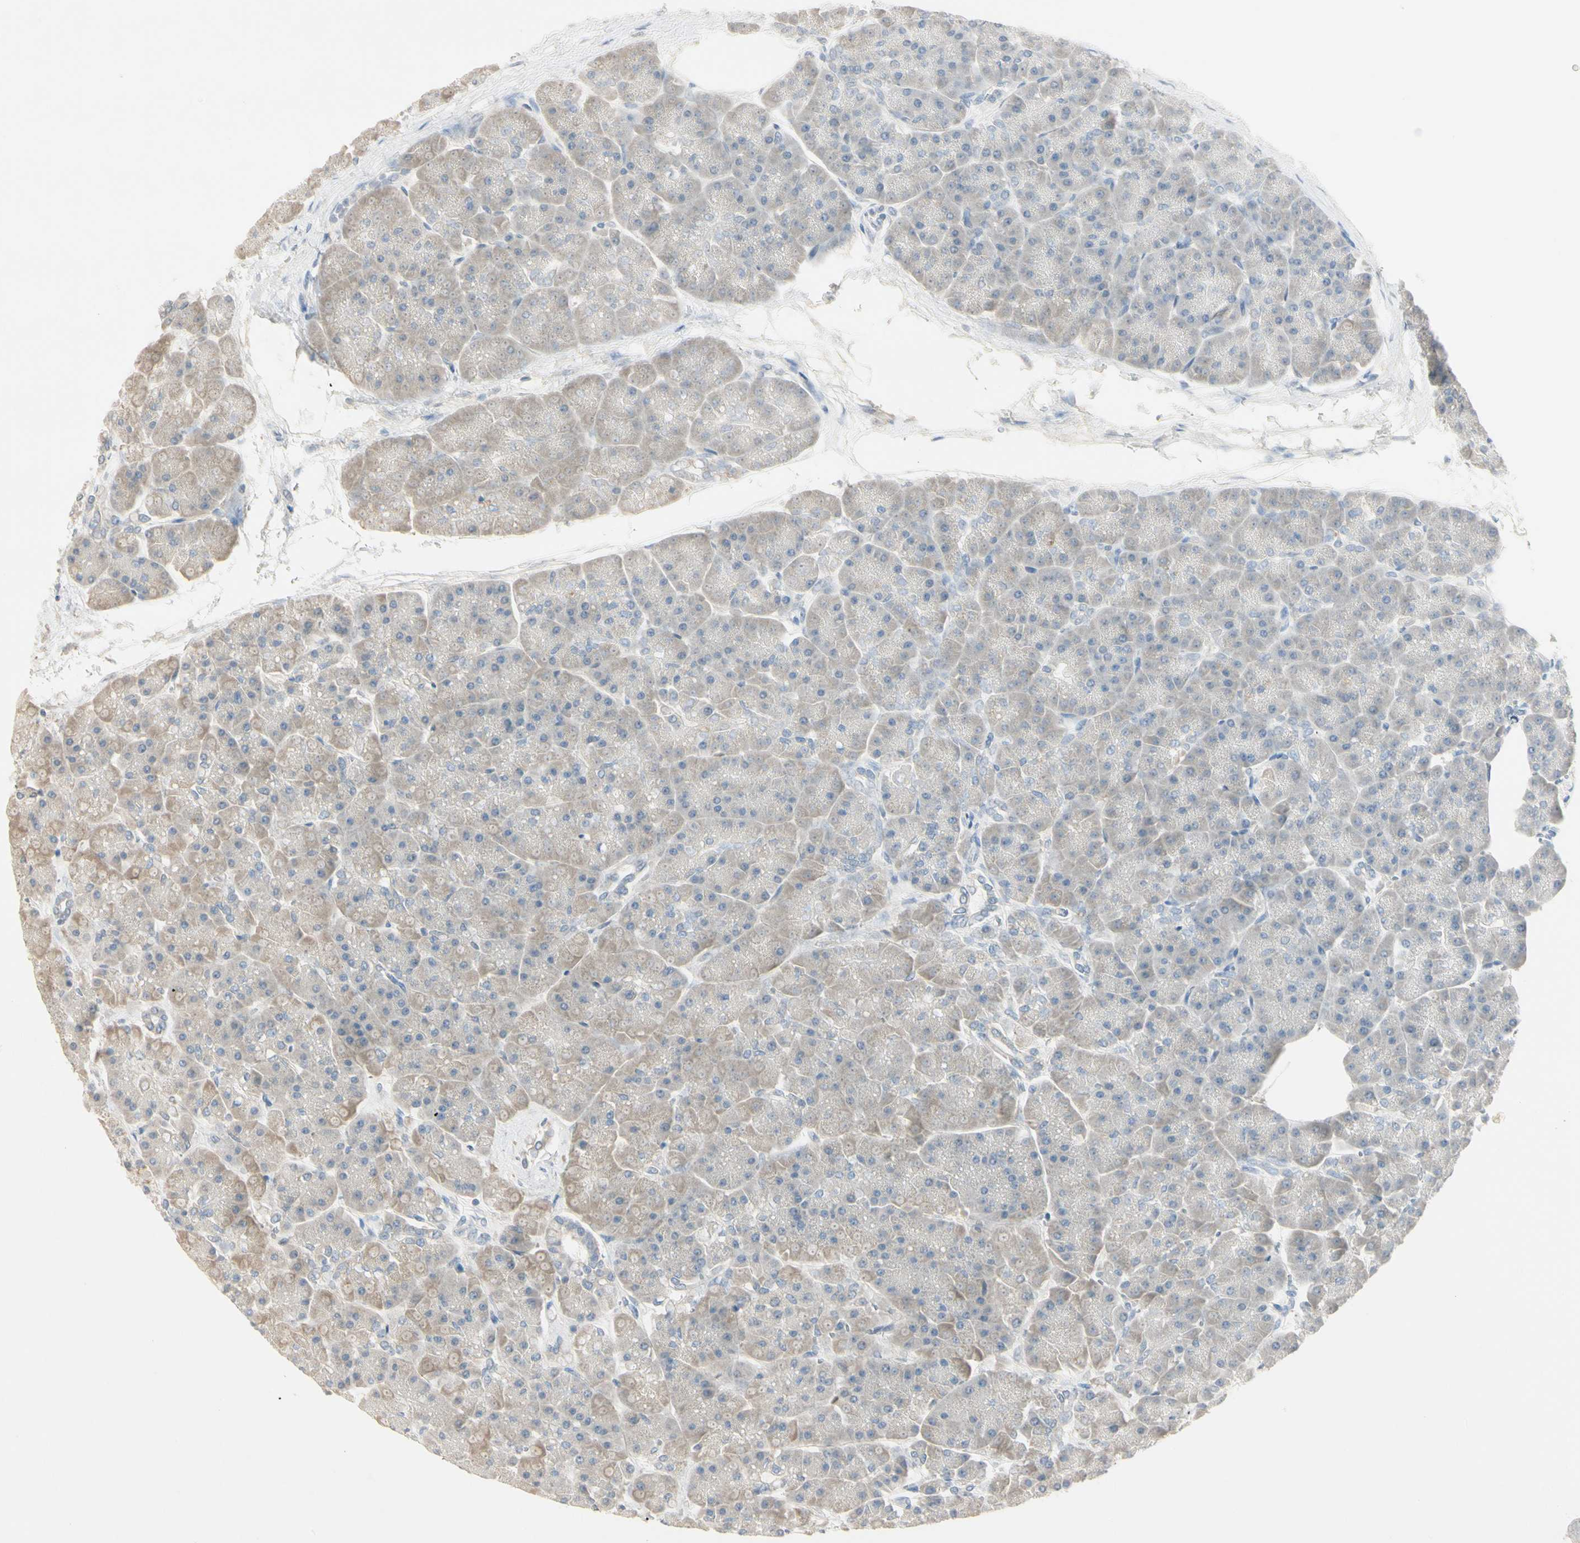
{"staining": {"intensity": "weak", "quantity": "25%-75%", "location": "cytoplasmic/membranous"}, "tissue": "pancreas", "cell_type": "Exocrine glandular cells", "image_type": "normal", "snomed": [{"axis": "morphology", "description": "Normal tissue, NOS"}, {"axis": "topography", "description": "Pancreas"}], "caption": "This is an image of IHC staining of unremarkable pancreas, which shows weak expression in the cytoplasmic/membranous of exocrine glandular cells.", "gene": "PRSS21", "patient": {"sex": "female", "age": 70}}